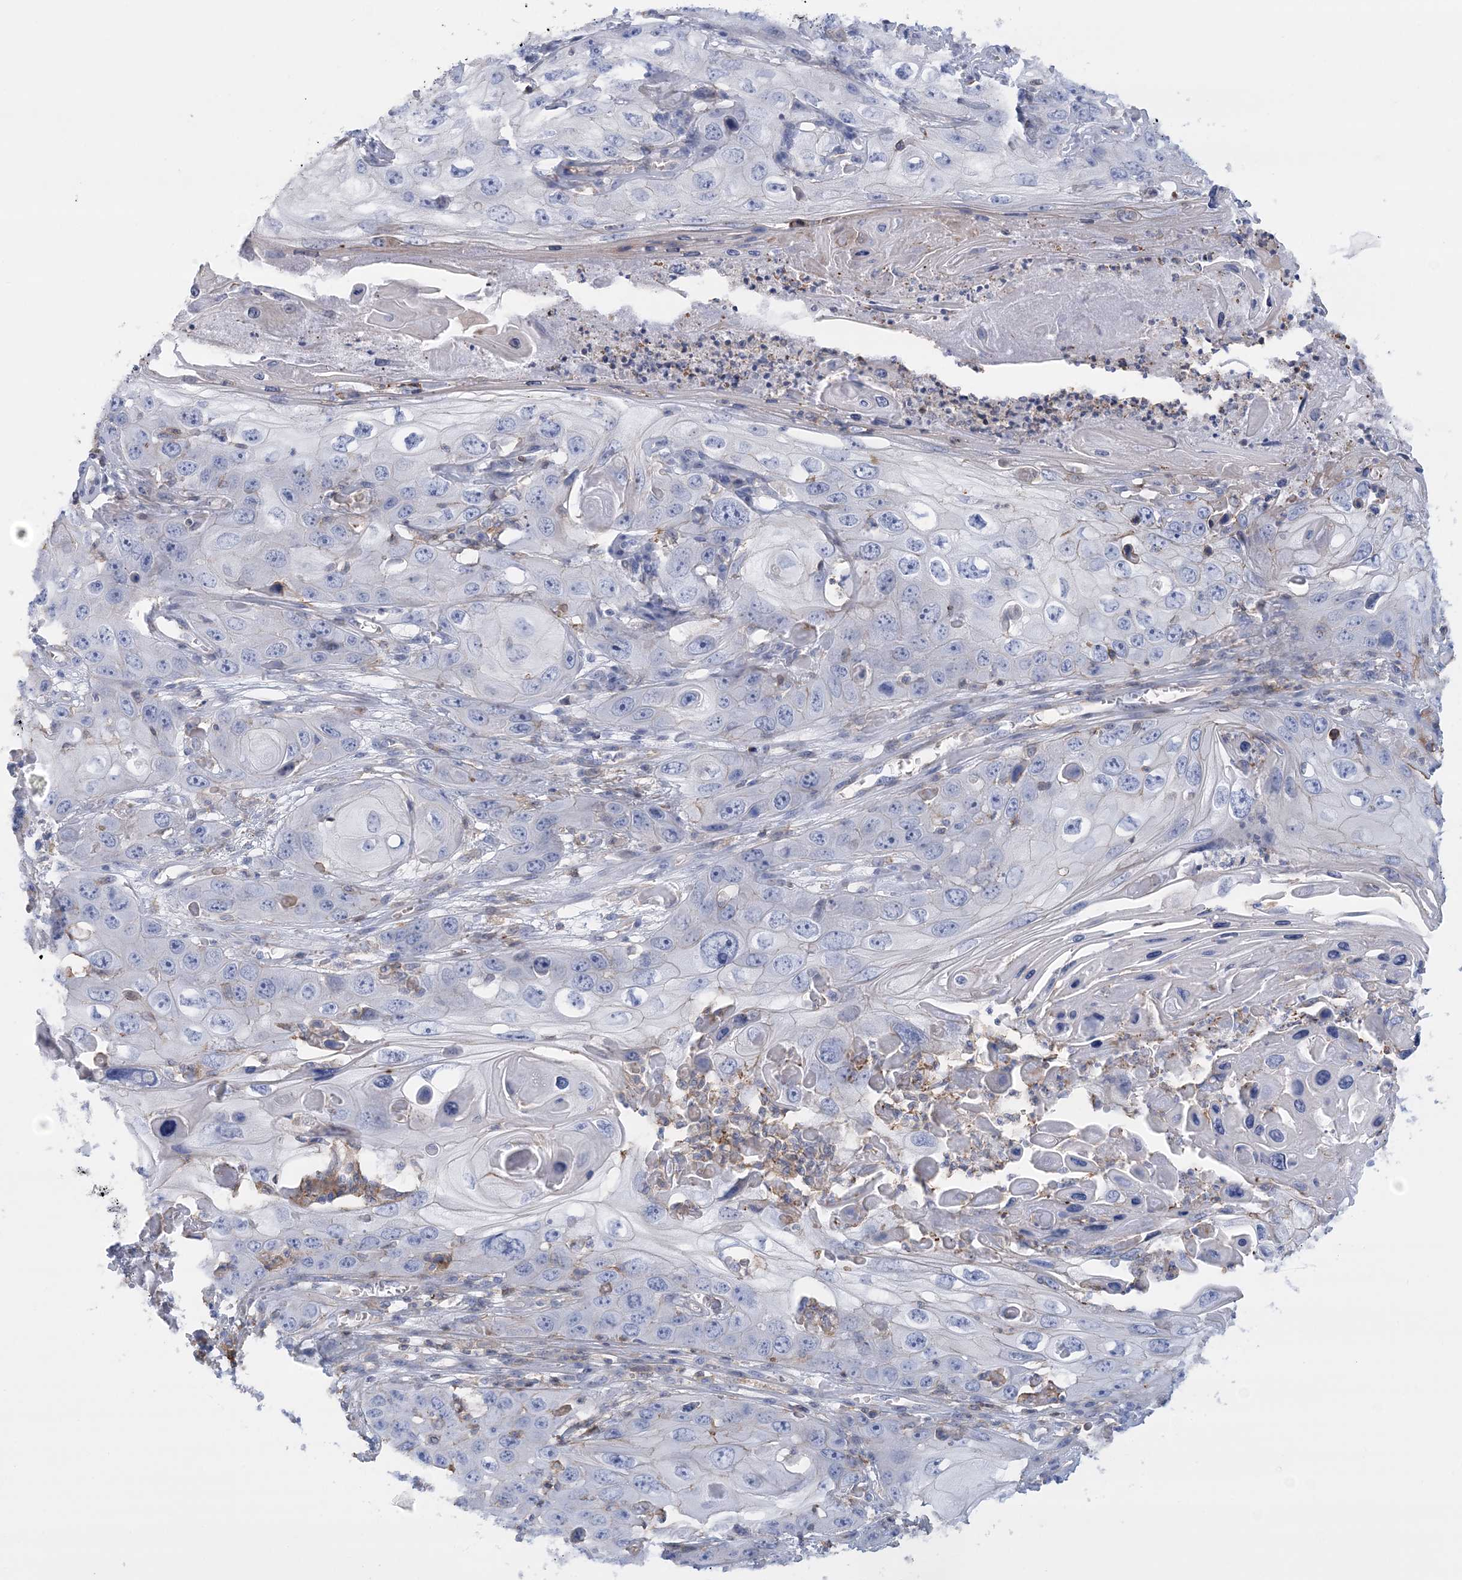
{"staining": {"intensity": "negative", "quantity": "none", "location": "none"}, "tissue": "skin cancer", "cell_type": "Tumor cells", "image_type": "cancer", "snomed": [{"axis": "morphology", "description": "Squamous cell carcinoma, NOS"}, {"axis": "topography", "description": "Skin"}], "caption": "This is an immunohistochemistry image of human skin squamous cell carcinoma. There is no staining in tumor cells.", "gene": "C11orf21", "patient": {"sex": "male", "age": 55}}